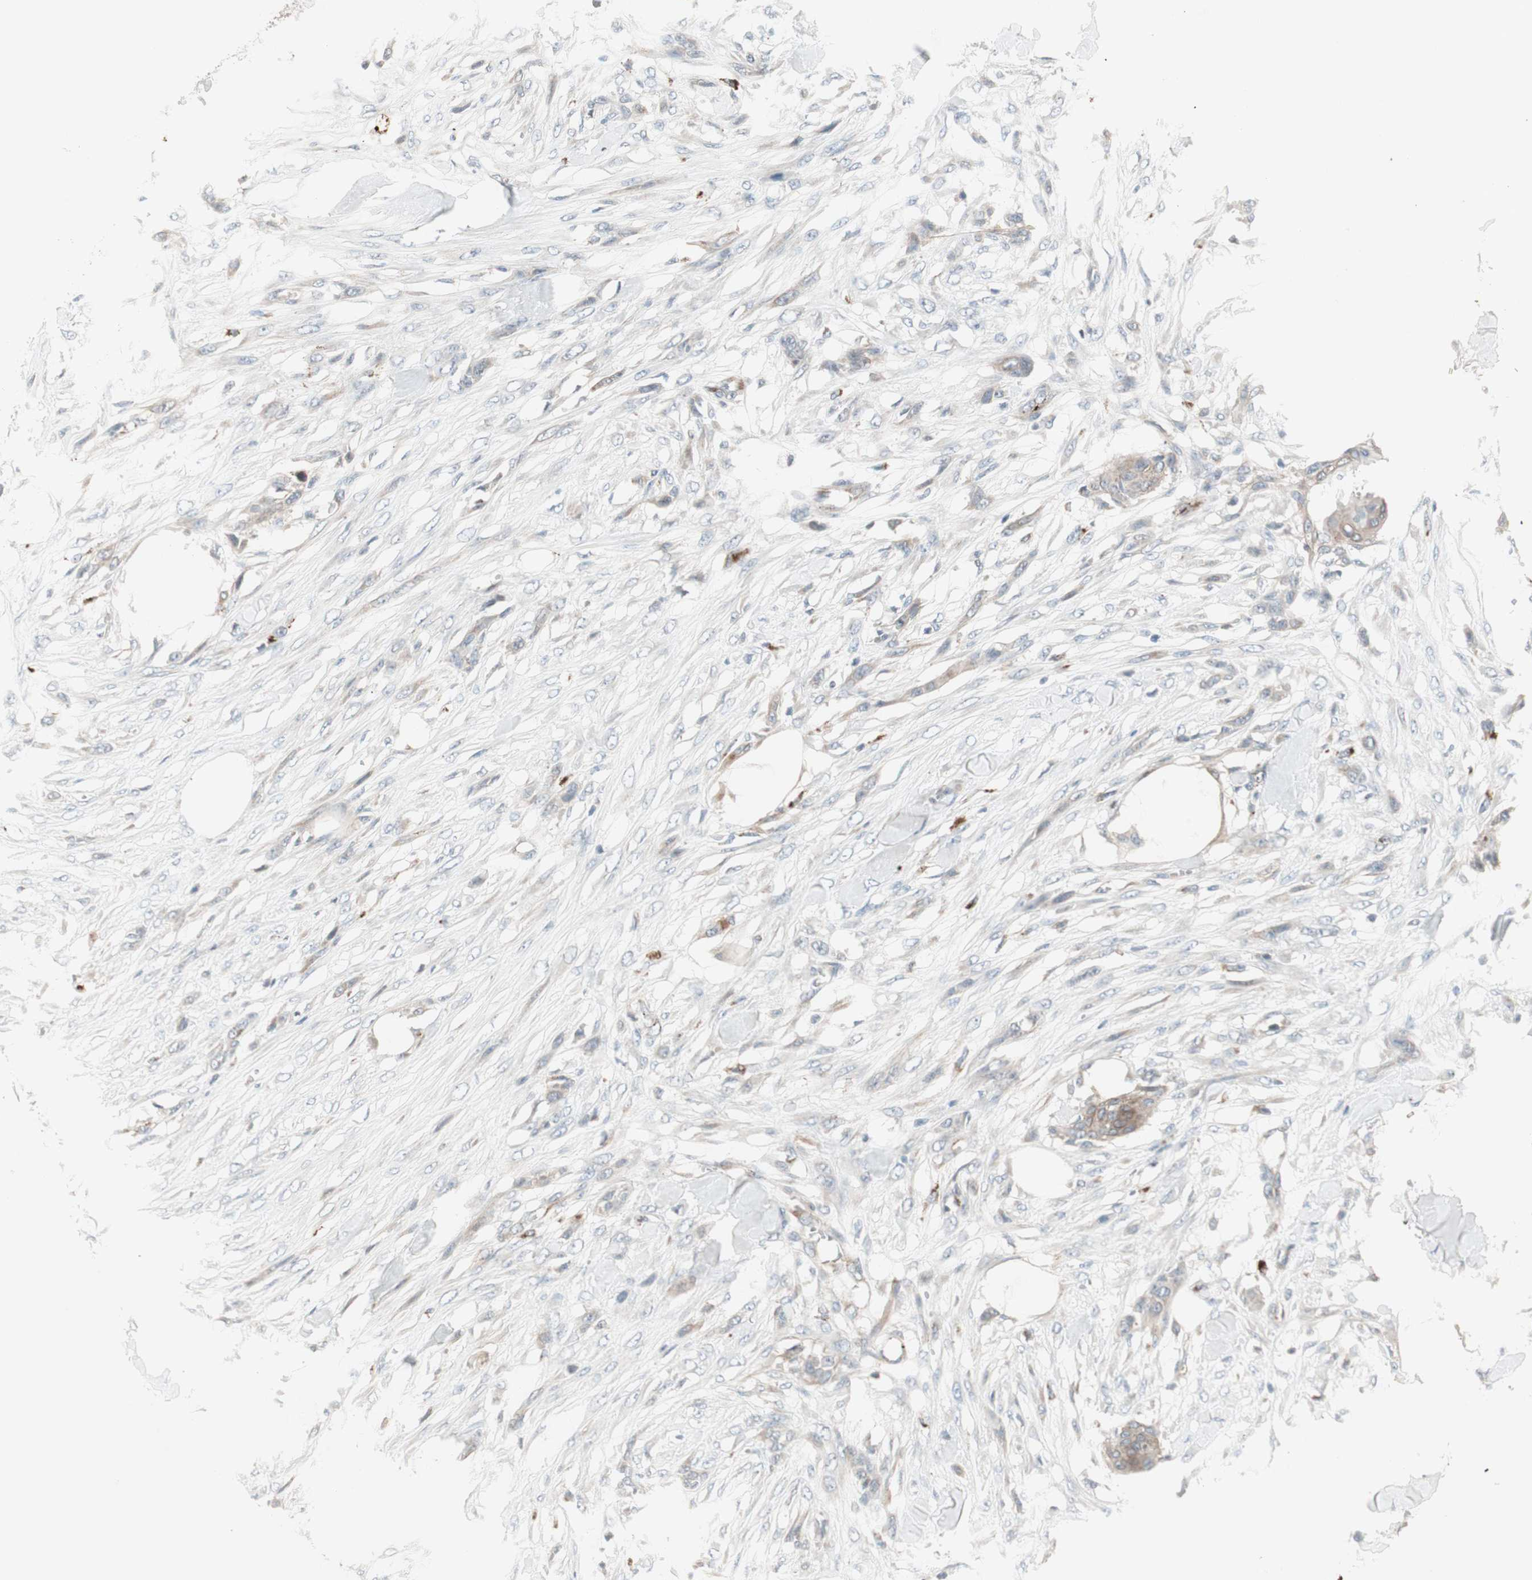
{"staining": {"intensity": "negative", "quantity": "none", "location": "none"}, "tissue": "skin cancer", "cell_type": "Tumor cells", "image_type": "cancer", "snomed": [{"axis": "morphology", "description": "Squamous cell carcinoma, NOS"}, {"axis": "topography", "description": "Skin"}], "caption": "High power microscopy histopathology image of an immunohistochemistry histopathology image of skin squamous cell carcinoma, revealing no significant expression in tumor cells.", "gene": "FGFR4", "patient": {"sex": "female", "age": 59}}